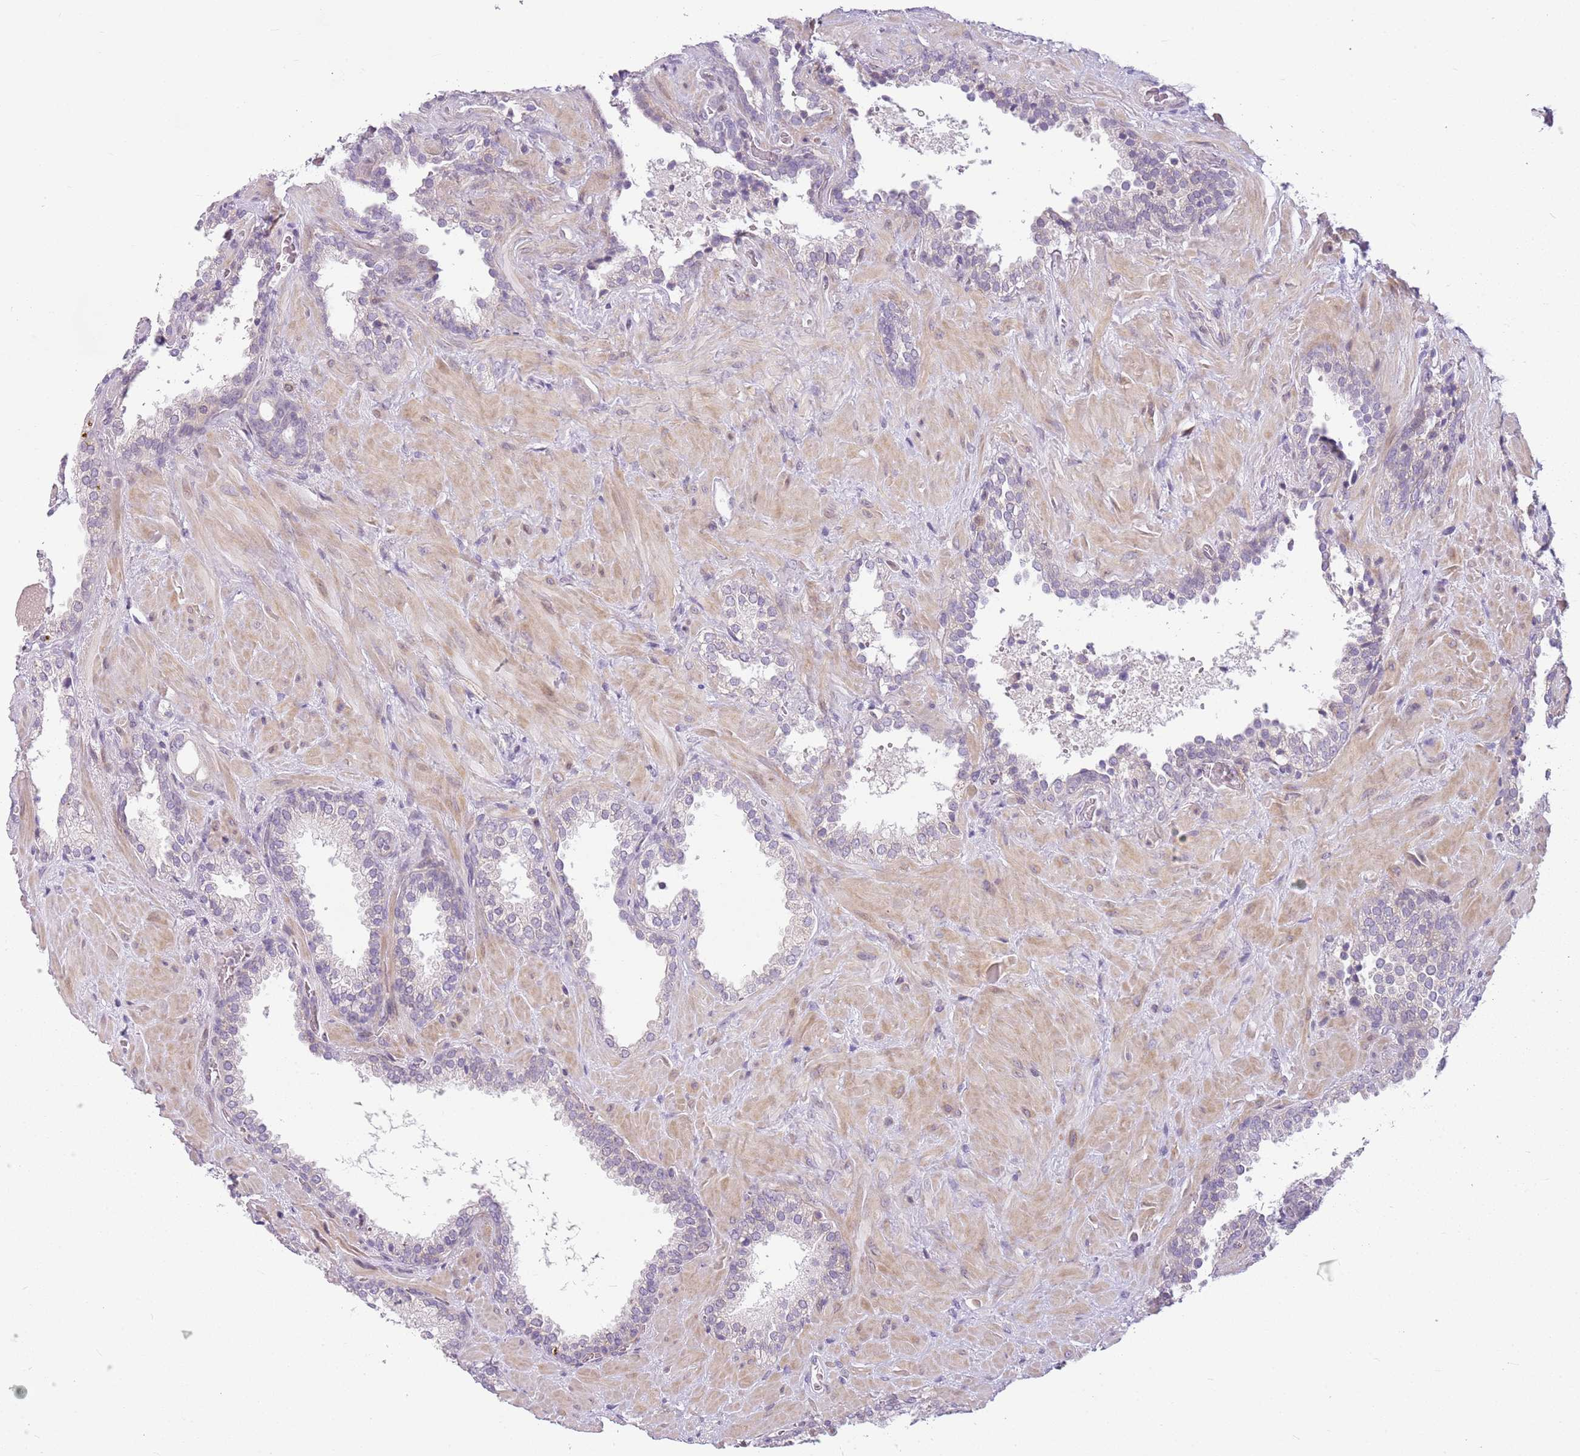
{"staining": {"intensity": "negative", "quantity": "none", "location": "none"}, "tissue": "prostate cancer", "cell_type": "Tumor cells", "image_type": "cancer", "snomed": [{"axis": "morphology", "description": "Adenocarcinoma, High grade"}, {"axis": "topography", "description": "Prostate"}], "caption": "The histopathology image reveals no significant expression in tumor cells of prostate adenocarcinoma (high-grade).", "gene": "DEFB116", "patient": {"sex": "male", "age": 64}}